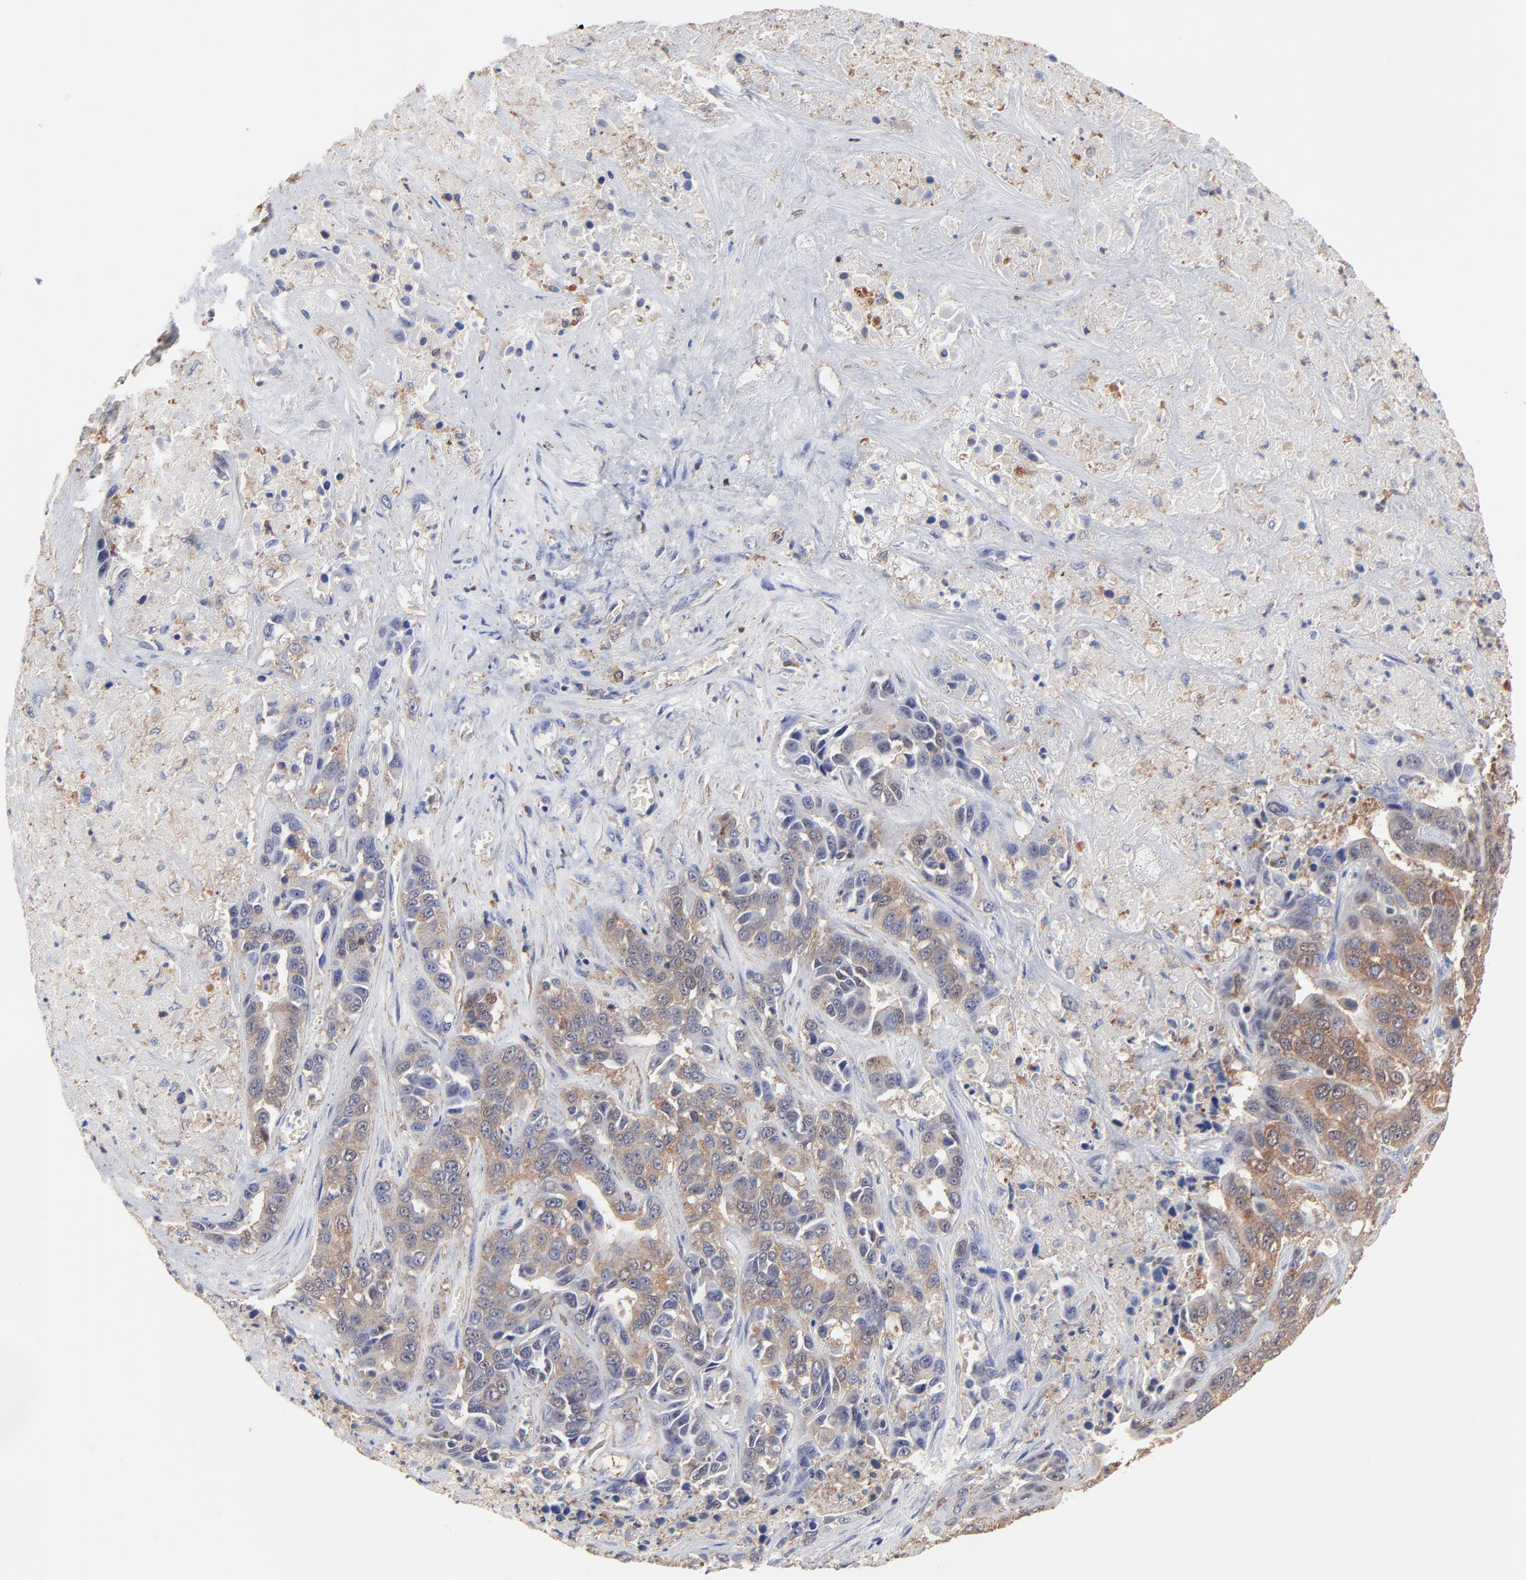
{"staining": {"intensity": "moderate", "quantity": ">75%", "location": "cytoplasmic/membranous,nuclear"}, "tissue": "liver cancer", "cell_type": "Tumor cells", "image_type": "cancer", "snomed": [{"axis": "morphology", "description": "Cholangiocarcinoma"}, {"axis": "topography", "description": "Liver"}], "caption": "A brown stain highlights moderate cytoplasmic/membranous and nuclear staining of a protein in human liver cholangiocarcinoma tumor cells. Using DAB (brown) and hematoxylin (blue) stains, captured at high magnification using brightfield microscopy.", "gene": "ASL", "patient": {"sex": "female", "age": 52}}